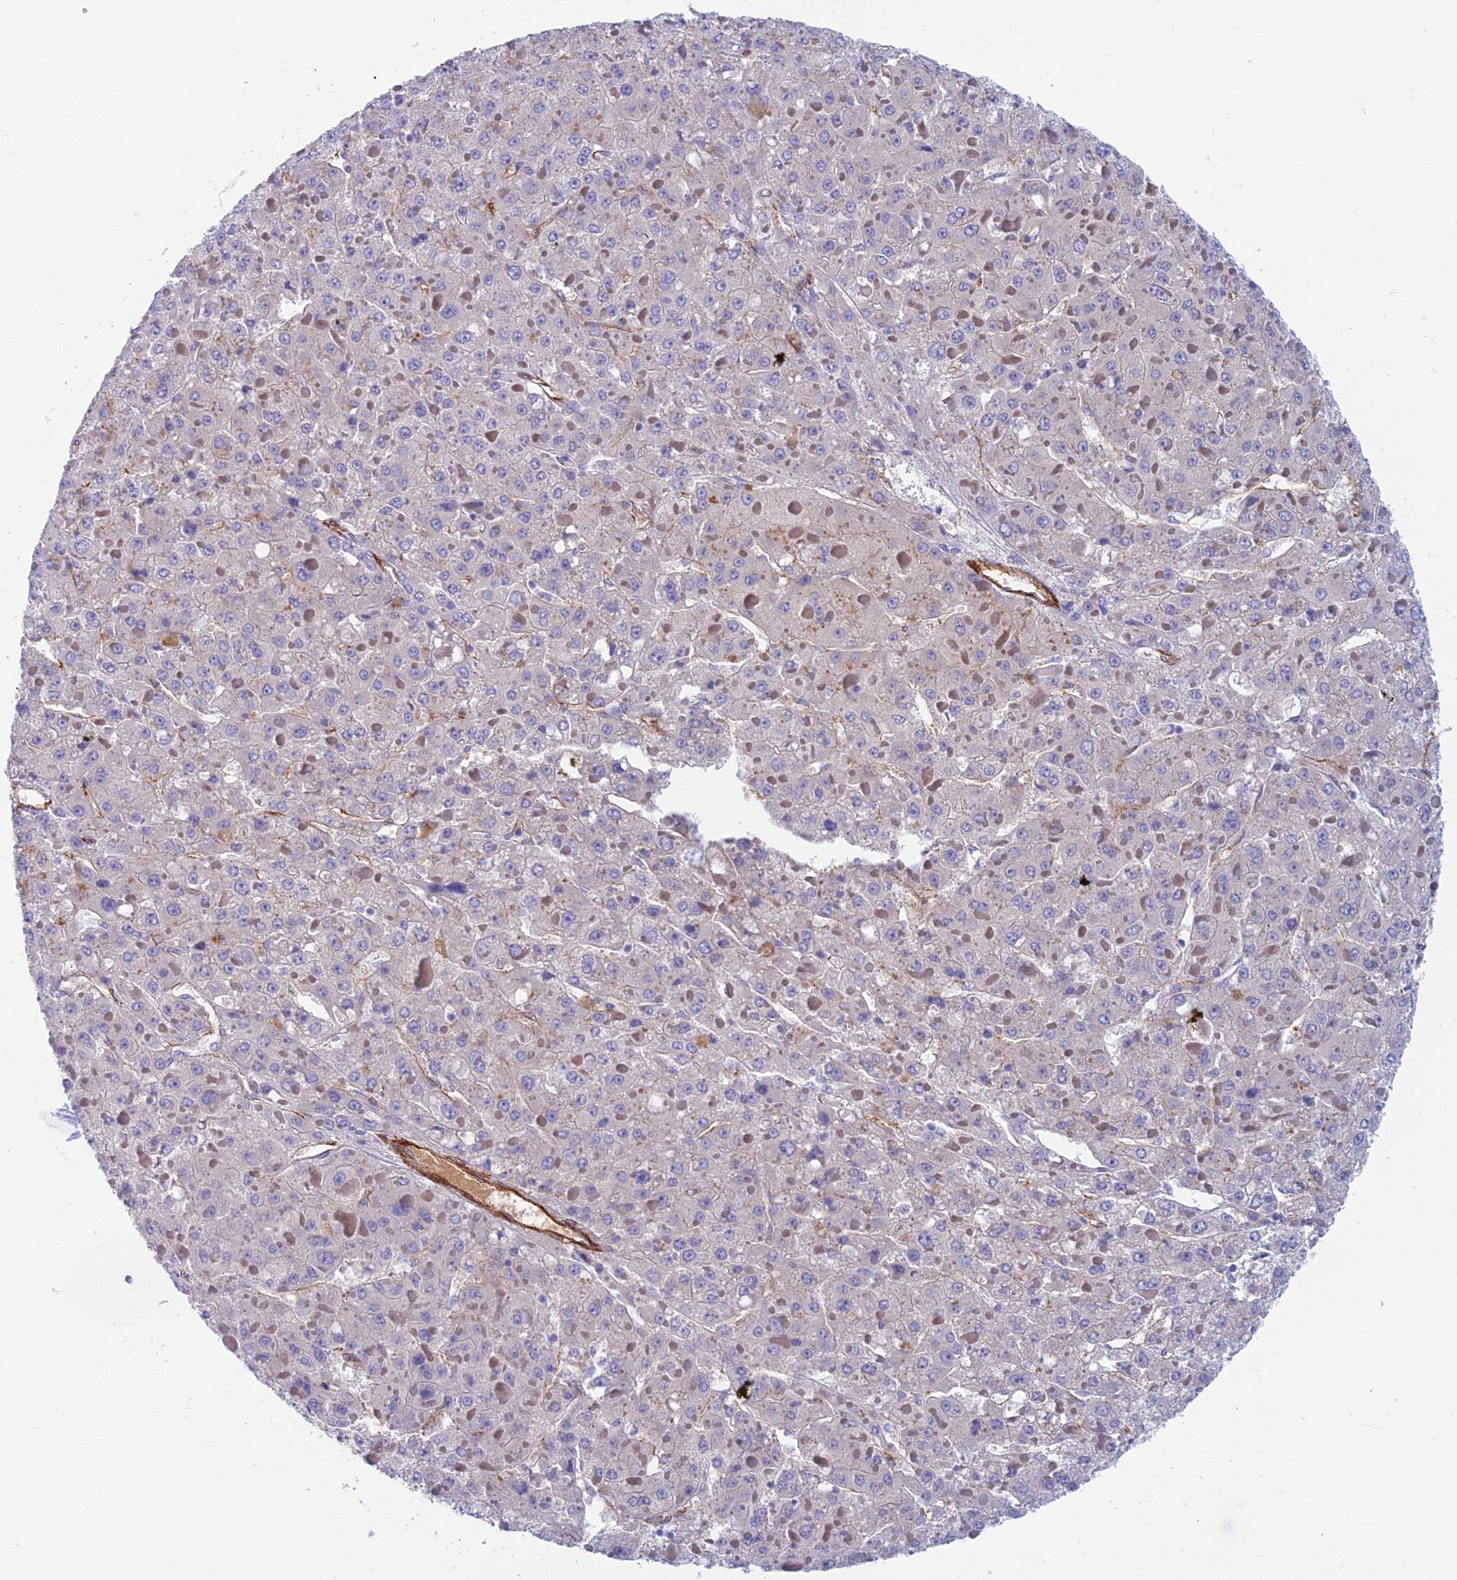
{"staining": {"intensity": "negative", "quantity": "none", "location": "none"}, "tissue": "liver cancer", "cell_type": "Tumor cells", "image_type": "cancer", "snomed": [{"axis": "morphology", "description": "Carcinoma, Hepatocellular, NOS"}, {"axis": "topography", "description": "Liver"}], "caption": "This is an immunohistochemistry (IHC) micrograph of human hepatocellular carcinoma (liver). There is no staining in tumor cells.", "gene": "ETFRF1", "patient": {"sex": "female", "age": 73}}